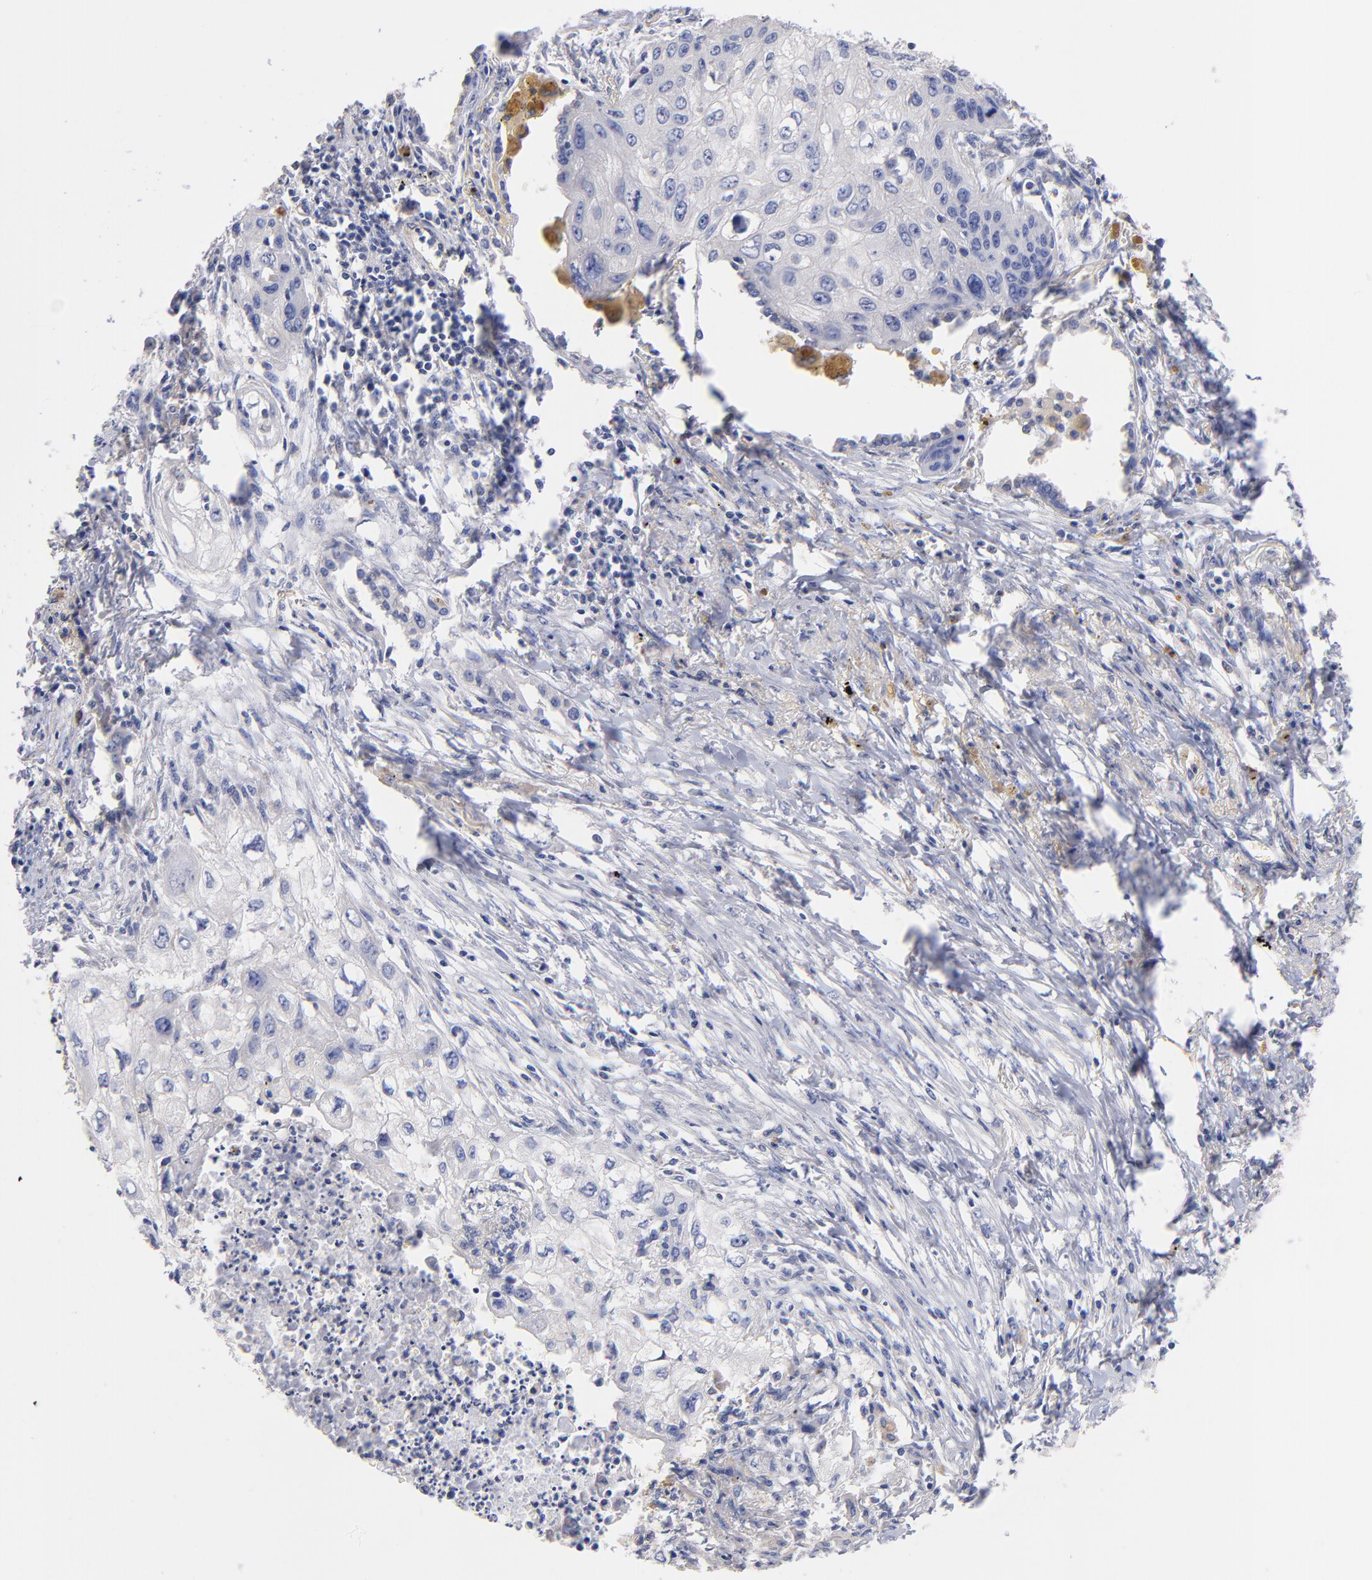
{"staining": {"intensity": "negative", "quantity": "none", "location": "none"}, "tissue": "lung cancer", "cell_type": "Tumor cells", "image_type": "cancer", "snomed": [{"axis": "morphology", "description": "Squamous cell carcinoma, NOS"}, {"axis": "topography", "description": "Lung"}], "caption": "There is no significant expression in tumor cells of lung cancer (squamous cell carcinoma).", "gene": "HS3ST1", "patient": {"sex": "male", "age": 71}}